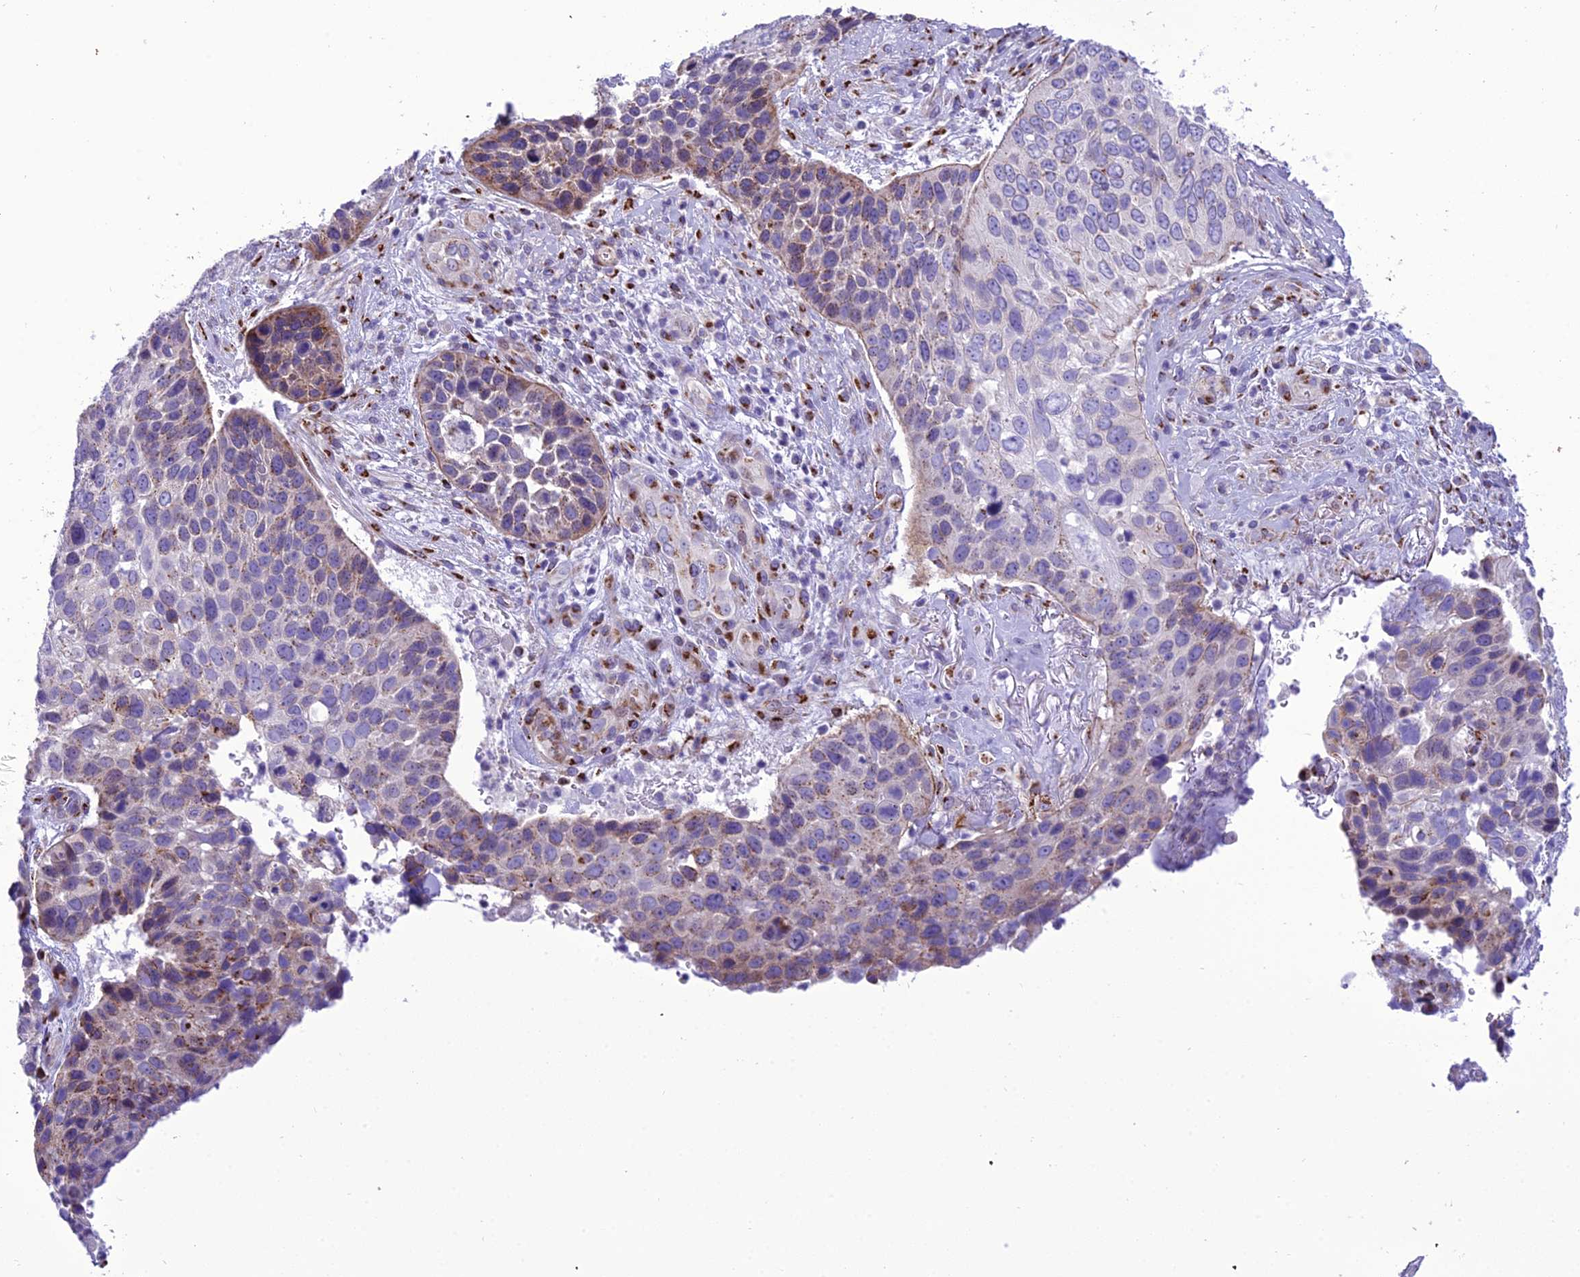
{"staining": {"intensity": "moderate", "quantity": "<25%", "location": "cytoplasmic/membranous"}, "tissue": "skin cancer", "cell_type": "Tumor cells", "image_type": "cancer", "snomed": [{"axis": "morphology", "description": "Basal cell carcinoma"}, {"axis": "topography", "description": "Skin"}], "caption": "Immunohistochemical staining of human skin cancer reveals low levels of moderate cytoplasmic/membranous protein staining in about <25% of tumor cells. (brown staining indicates protein expression, while blue staining denotes nuclei).", "gene": "GOLM2", "patient": {"sex": "female", "age": 74}}